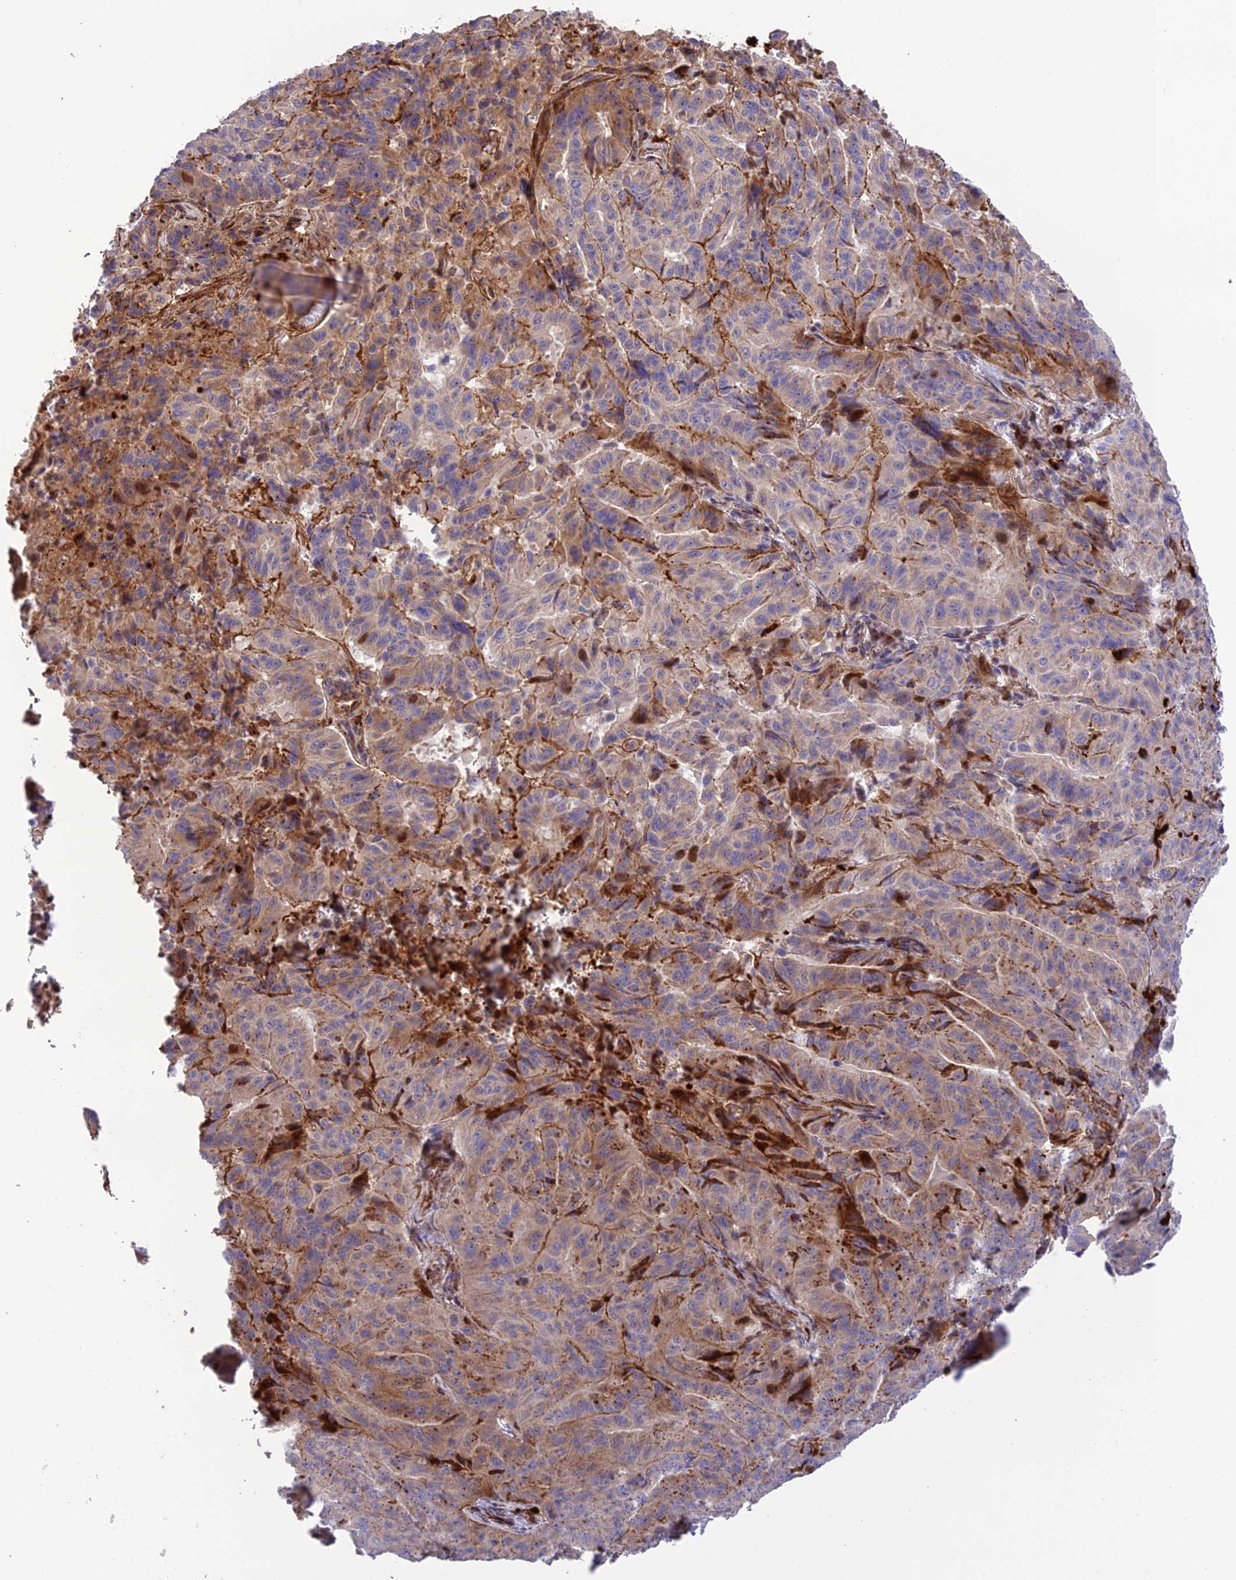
{"staining": {"intensity": "moderate", "quantity": "25%-75%", "location": "cytoplasmic/membranous"}, "tissue": "pancreatic cancer", "cell_type": "Tumor cells", "image_type": "cancer", "snomed": [{"axis": "morphology", "description": "Adenocarcinoma, NOS"}, {"axis": "topography", "description": "Pancreas"}], "caption": "This histopathology image displays pancreatic adenocarcinoma stained with IHC to label a protein in brown. The cytoplasmic/membranous of tumor cells show moderate positivity for the protein. Nuclei are counter-stained blue.", "gene": "CPSF4L", "patient": {"sex": "male", "age": 63}}